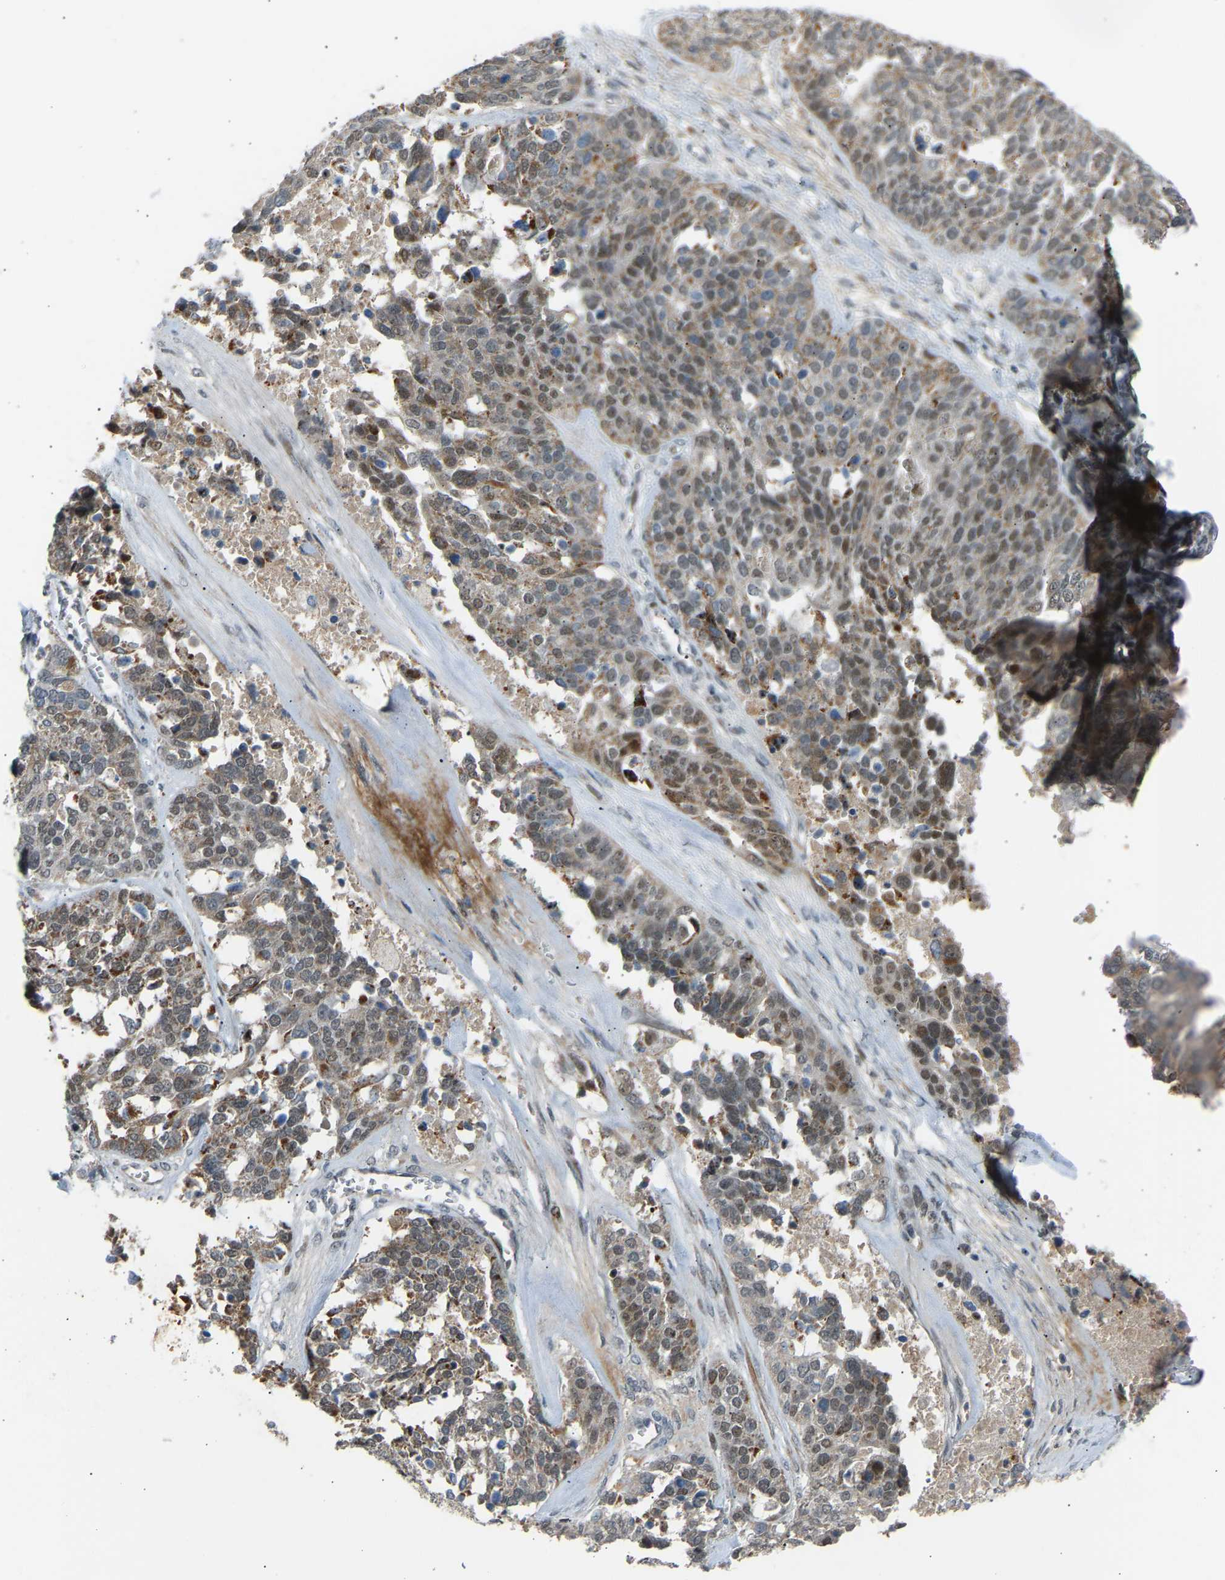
{"staining": {"intensity": "weak", "quantity": ">75%", "location": "cytoplasmic/membranous"}, "tissue": "ovarian cancer", "cell_type": "Tumor cells", "image_type": "cancer", "snomed": [{"axis": "morphology", "description": "Cystadenocarcinoma, serous, NOS"}, {"axis": "topography", "description": "Ovary"}], "caption": "IHC micrograph of neoplastic tissue: ovarian cancer (serous cystadenocarcinoma) stained using IHC displays low levels of weak protein expression localized specifically in the cytoplasmic/membranous of tumor cells, appearing as a cytoplasmic/membranous brown color.", "gene": "VPS41", "patient": {"sex": "female", "age": 44}}